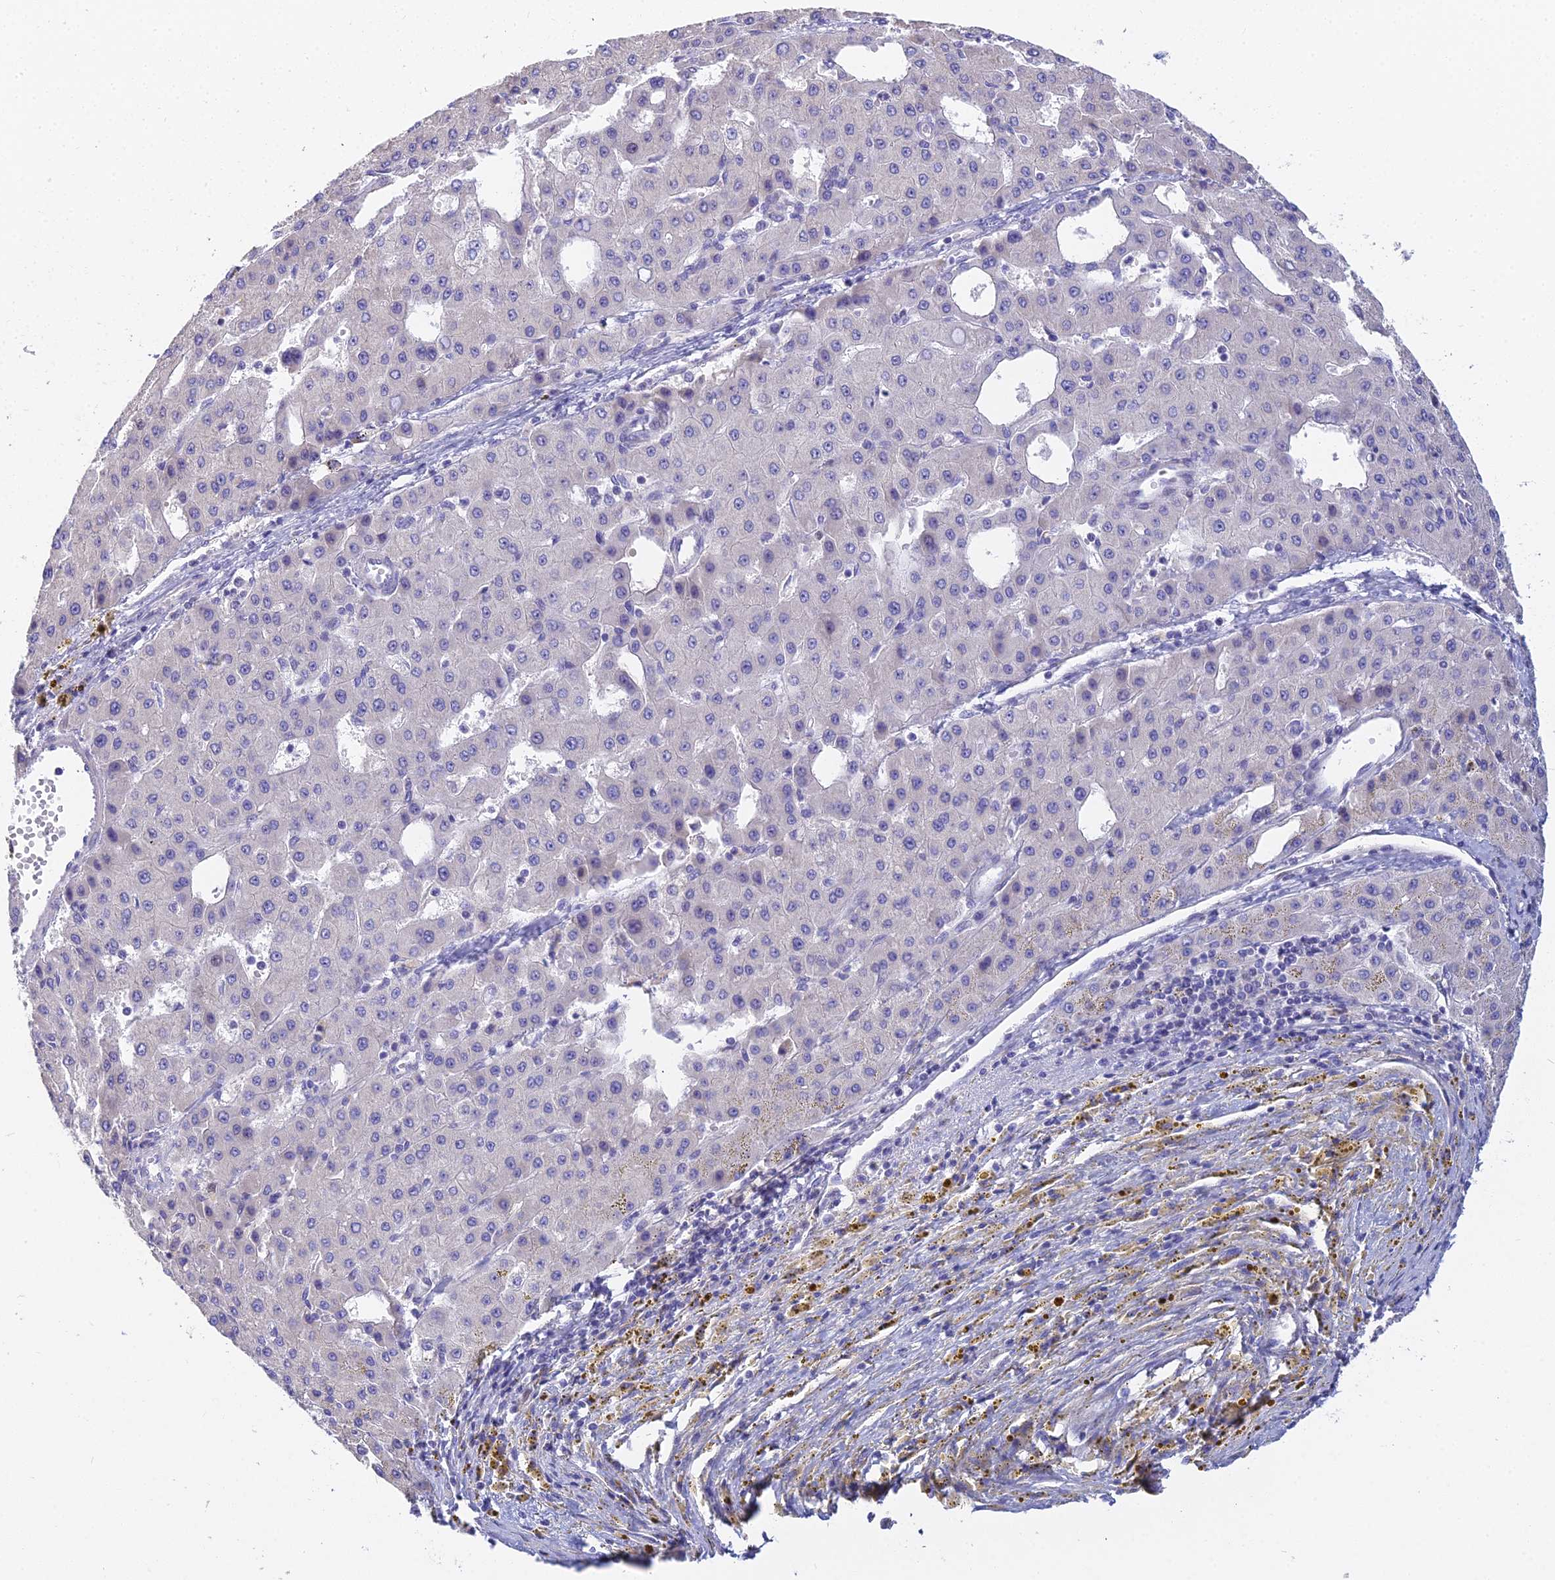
{"staining": {"intensity": "negative", "quantity": "none", "location": "none"}, "tissue": "liver cancer", "cell_type": "Tumor cells", "image_type": "cancer", "snomed": [{"axis": "morphology", "description": "Carcinoma, Hepatocellular, NOS"}, {"axis": "topography", "description": "Liver"}], "caption": "DAB (3,3'-diaminobenzidine) immunohistochemical staining of human hepatocellular carcinoma (liver) reveals no significant expression in tumor cells. (Brightfield microscopy of DAB (3,3'-diaminobenzidine) immunohistochemistry (IHC) at high magnification).", "gene": "MCM2", "patient": {"sex": "male", "age": 47}}